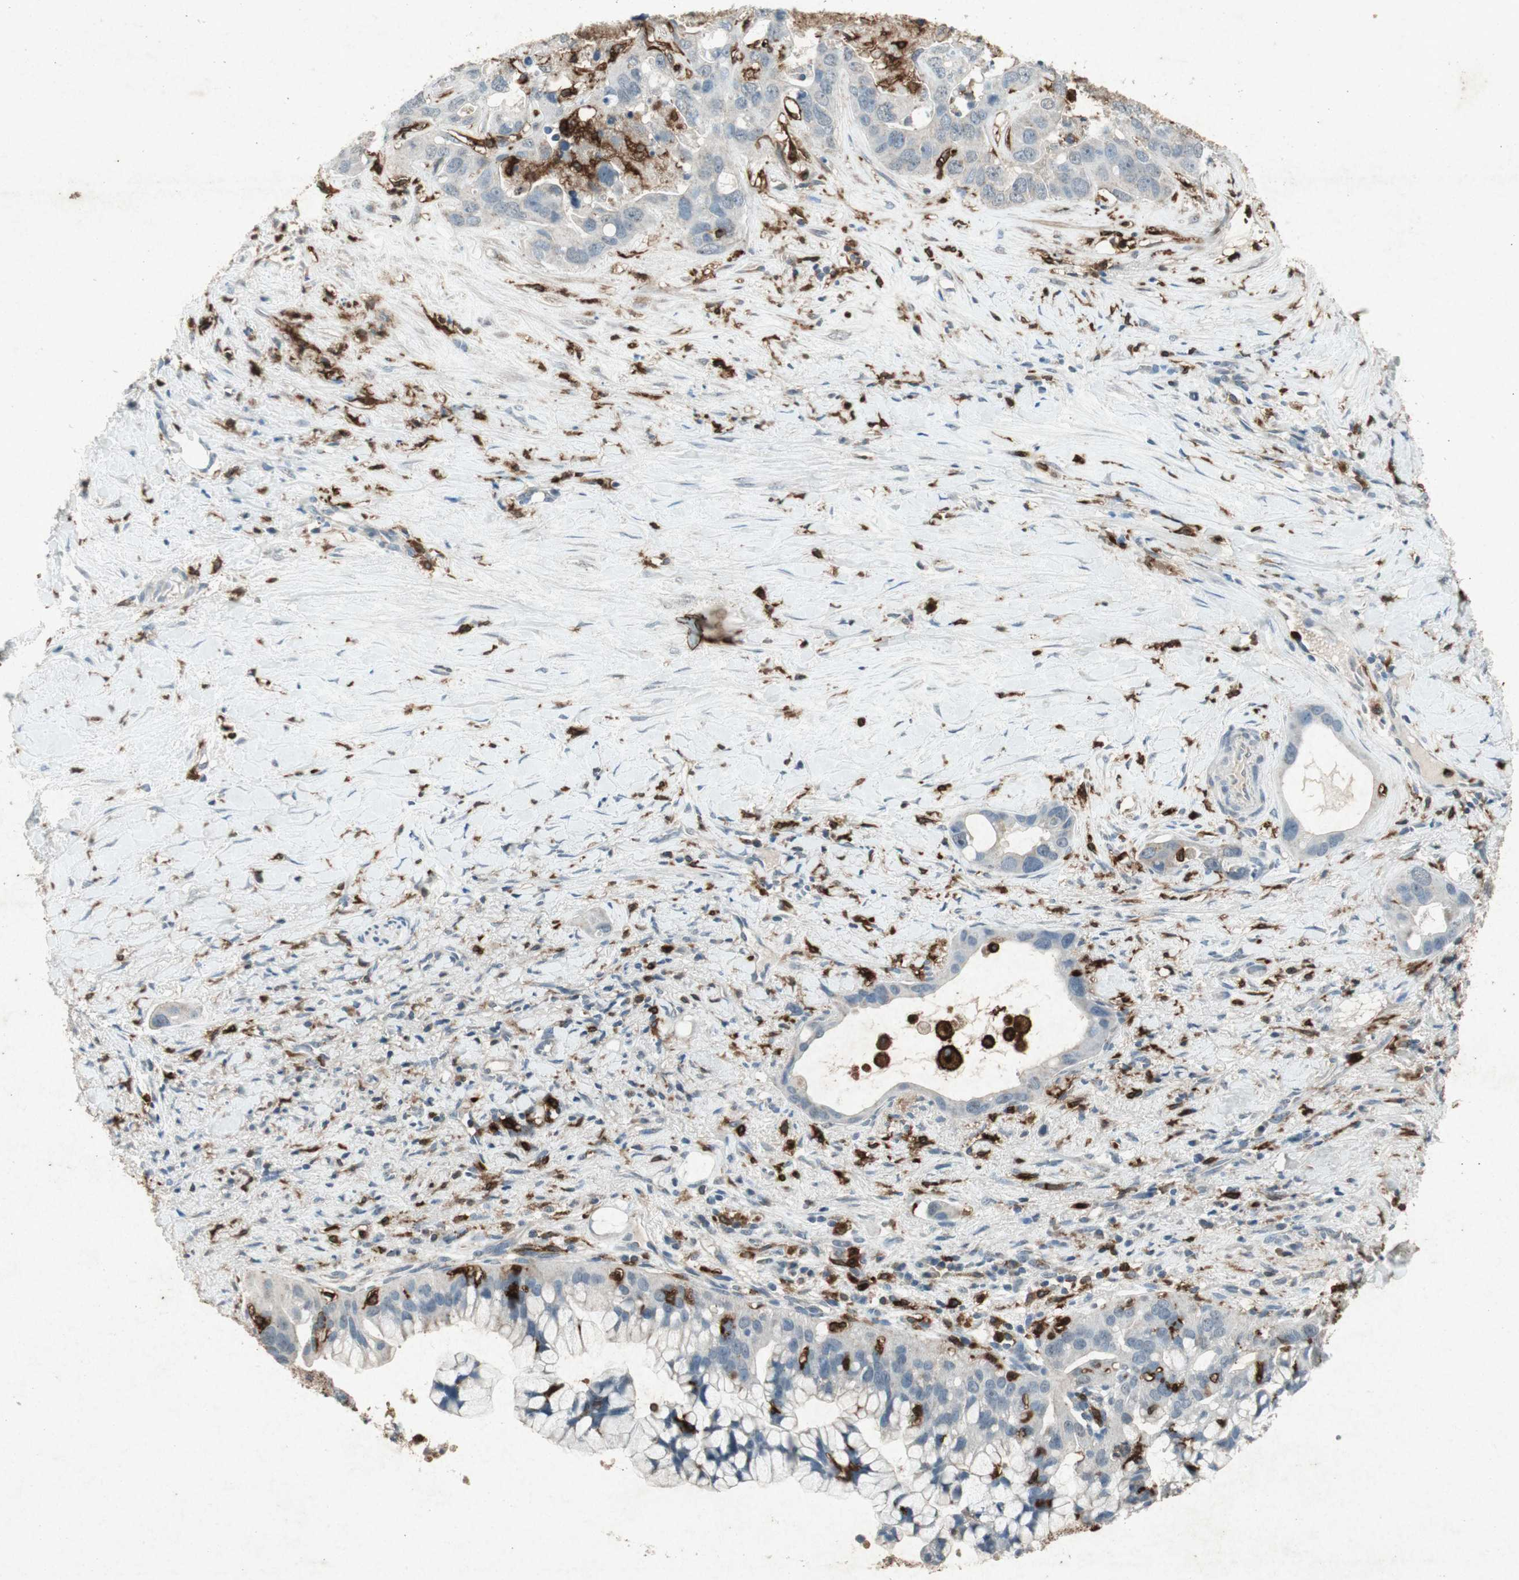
{"staining": {"intensity": "weak", "quantity": "25%-75%", "location": "cytoplasmic/membranous"}, "tissue": "liver cancer", "cell_type": "Tumor cells", "image_type": "cancer", "snomed": [{"axis": "morphology", "description": "Cholangiocarcinoma"}, {"axis": "topography", "description": "Liver"}], "caption": "Immunohistochemistry (IHC) (DAB) staining of human cholangiocarcinoma (liver) displays weak cytoplasmic/membranous protein staining in about 25%-75% of tumor cells.", "gene": "TYROBP", "patient": {"sex": "female", "age": 65}}